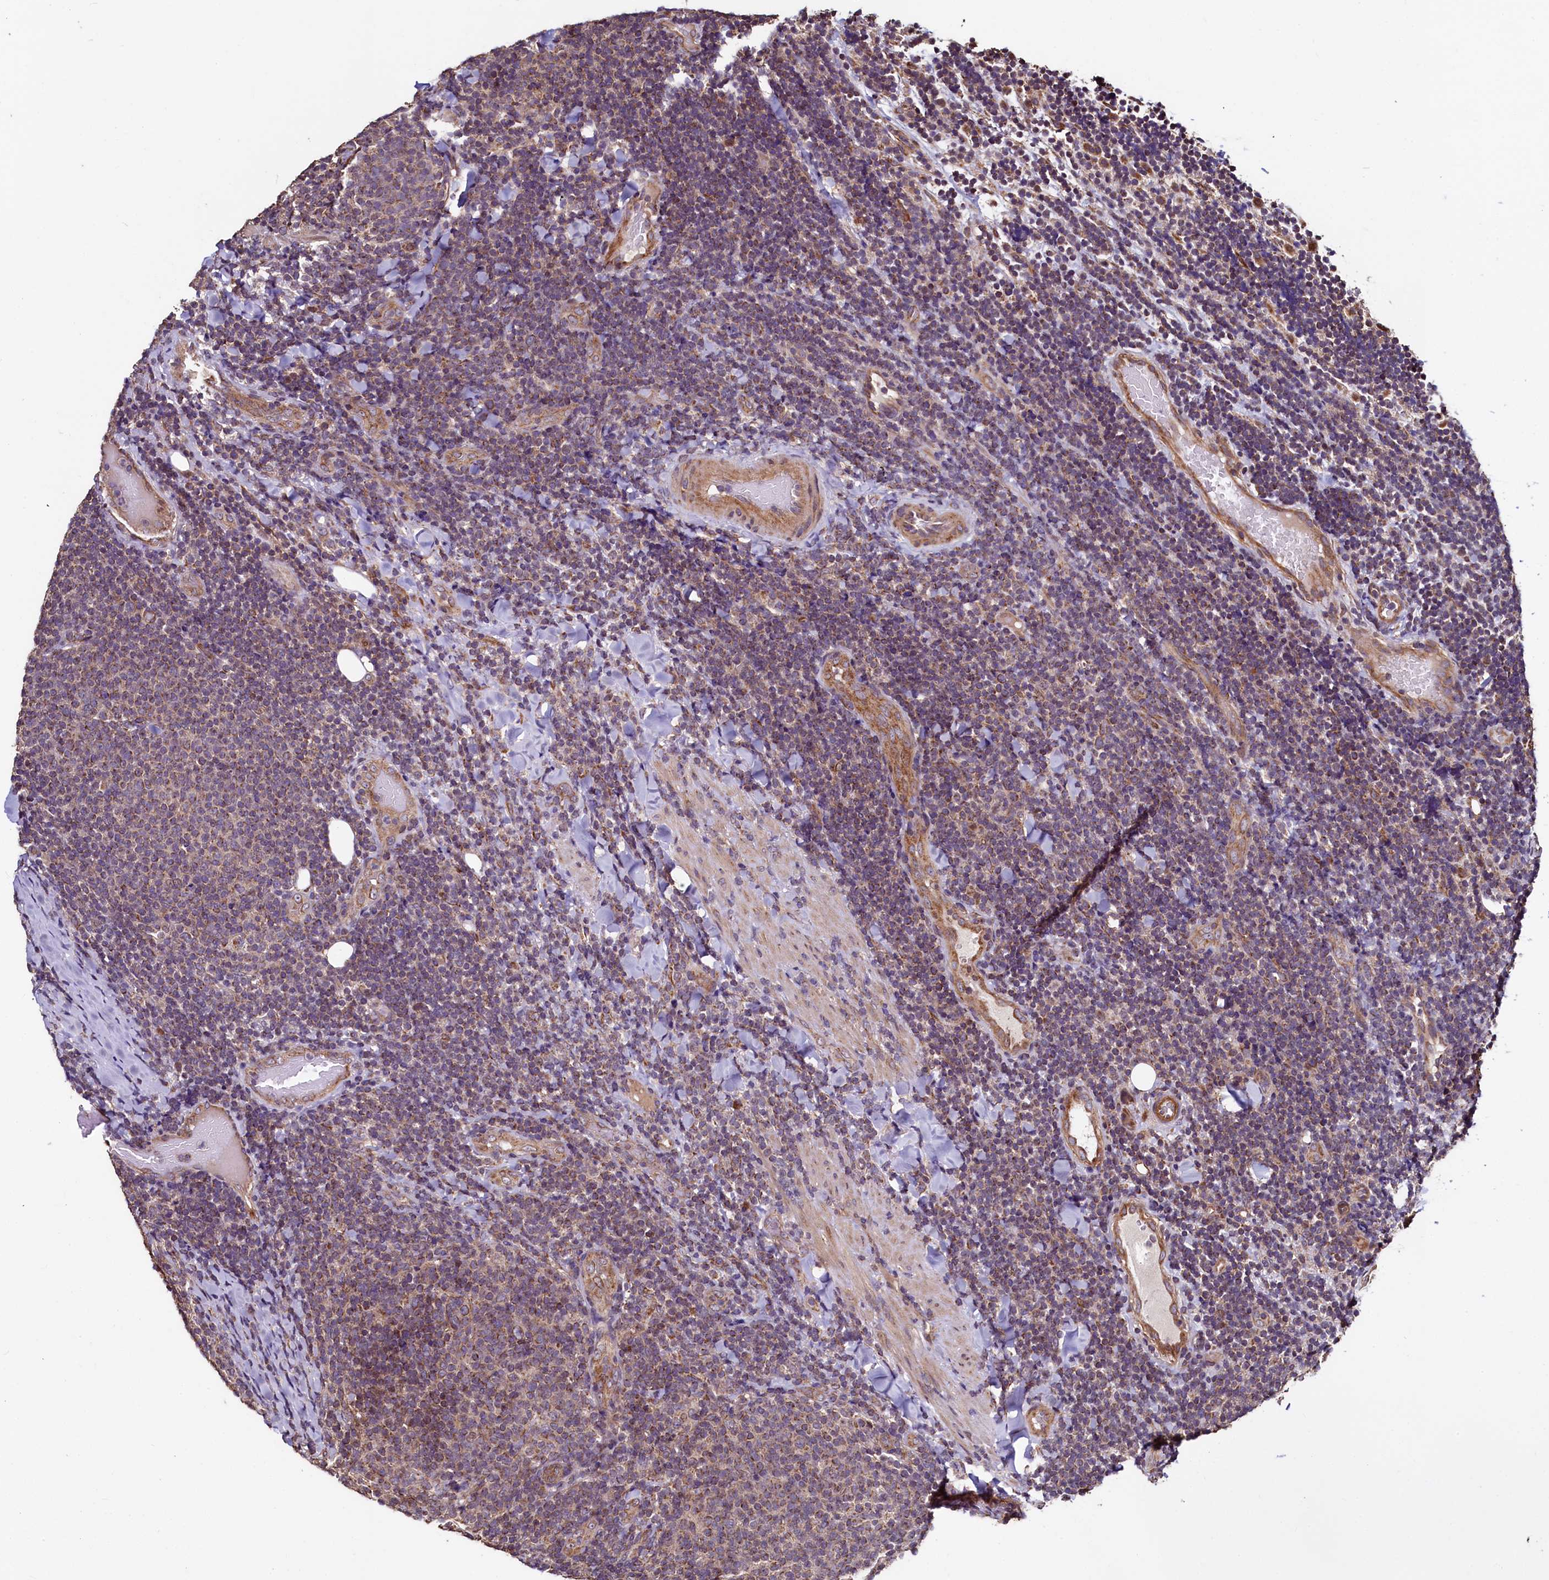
{"staining": {"intensity": "weak", "quantity": "<25%", "location": "cytoplasmic/membranous"}, "tissue": "lymphoma", "cell_type": "Tumor cells", "image_type": "cancer", "snomed": [{"axis": "morphology", "description": "Malignant lymphoma, non-Hodgkin's type, Low grade"}, {"axis": "topography", "description": "Lymph node"}], "caption": "This is an IHC micrograph of lymphoma. There is no expression in tumor cells.", "gene": "RBFA", "patient": {"sex": "male", "age": 66}}